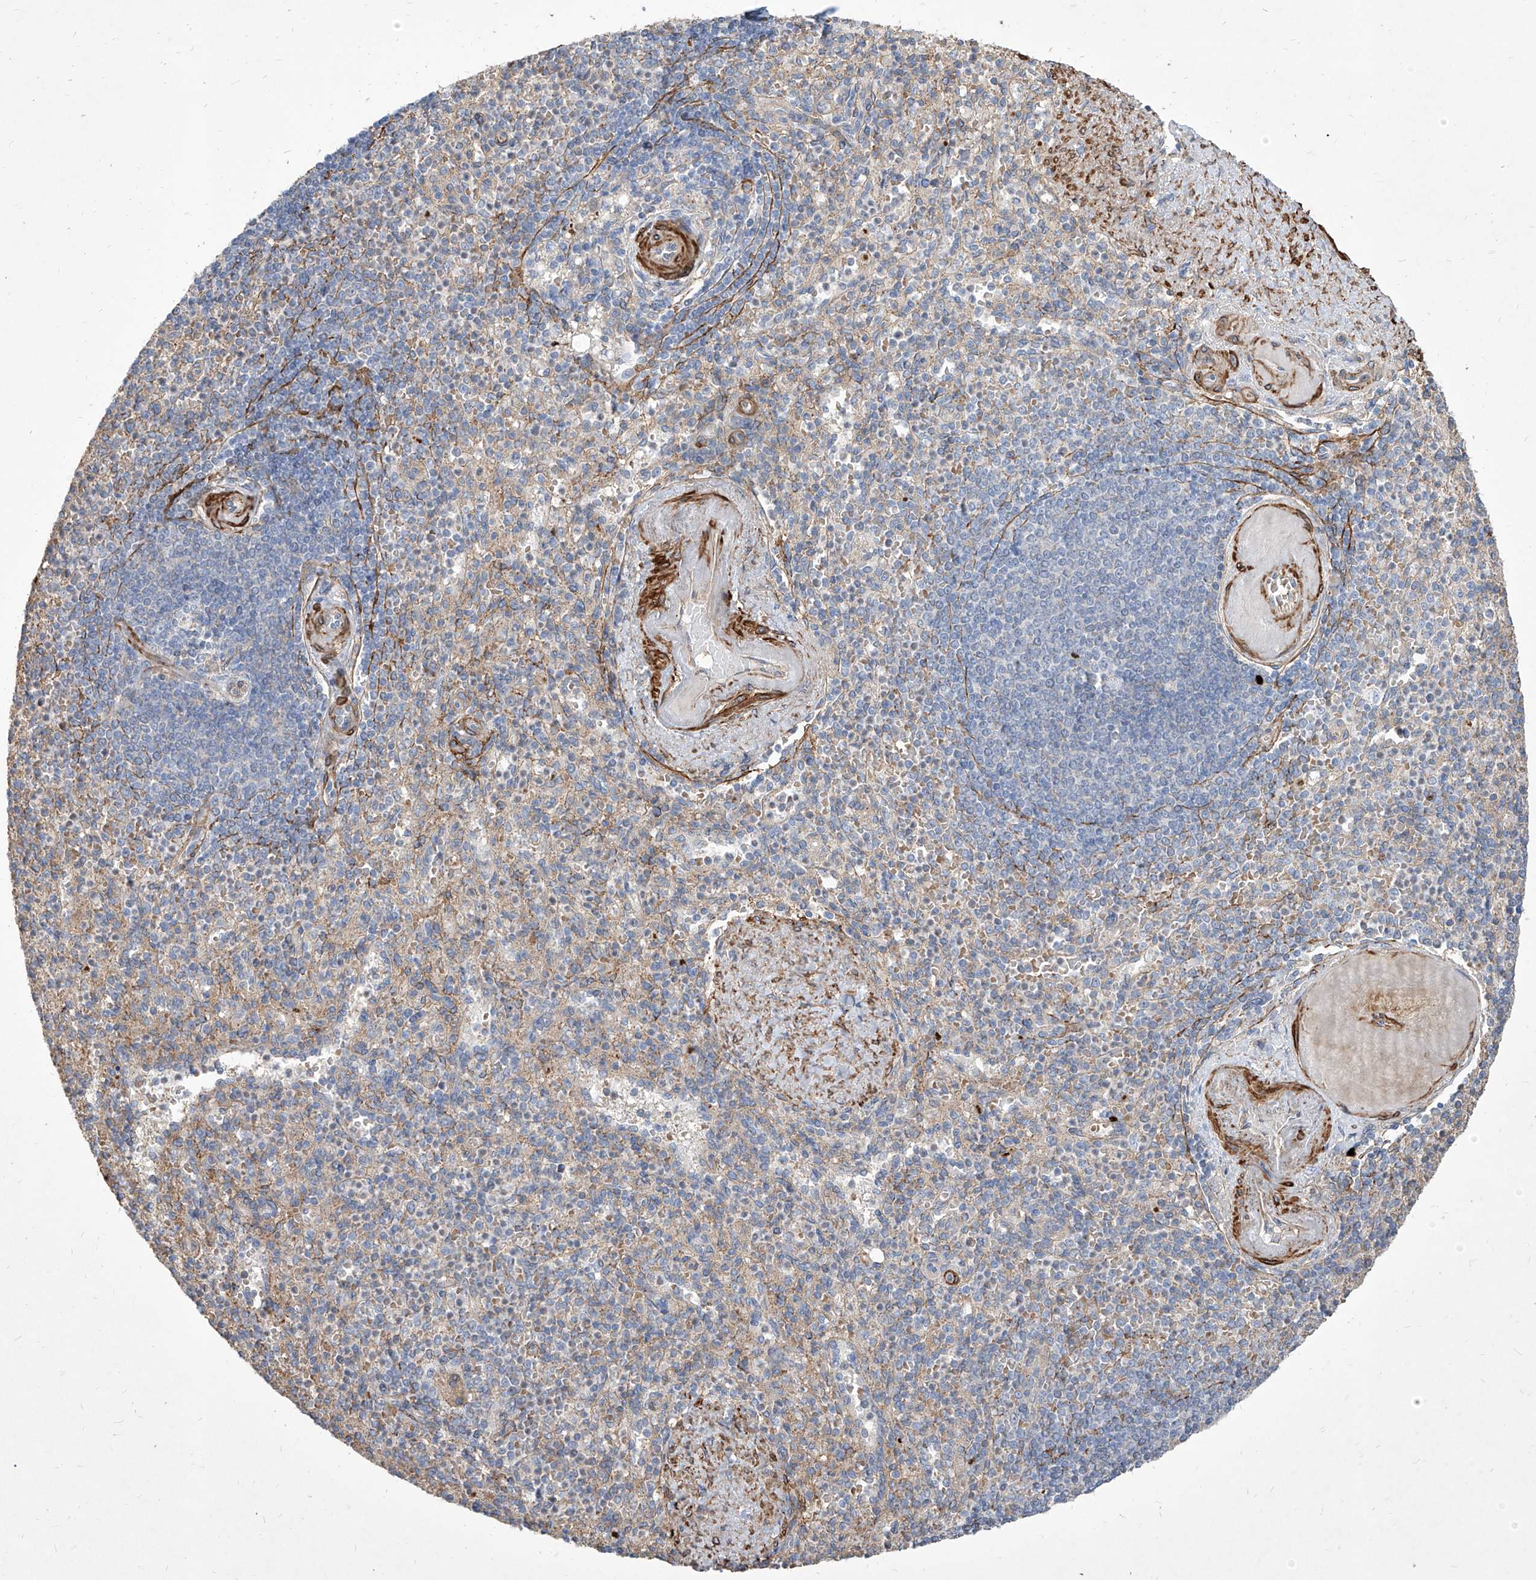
{"staining": {"intensity": "weak", "quantity": "<25%", "location": "cytoplasmic/membranous"}, "tissue": "spleen", "cell_type": "Cells in red pulp", "image_type": "normal", "snomed": [{"axis": "morphology", "description": "Normal tissue, NOS"}, {"axis": "topography", "description": "Spleen"}], "caption": "Image shows no significant protein positivity in cells in red pulp of normal spleen. The staining was performed using DAB to visualize the protein expression in brown, while the nuclei were stained in blue with hematoxylin (Magnification: 20x).", "gene": "FAM83B", "patient": {"sex": "female", "age": 74}}